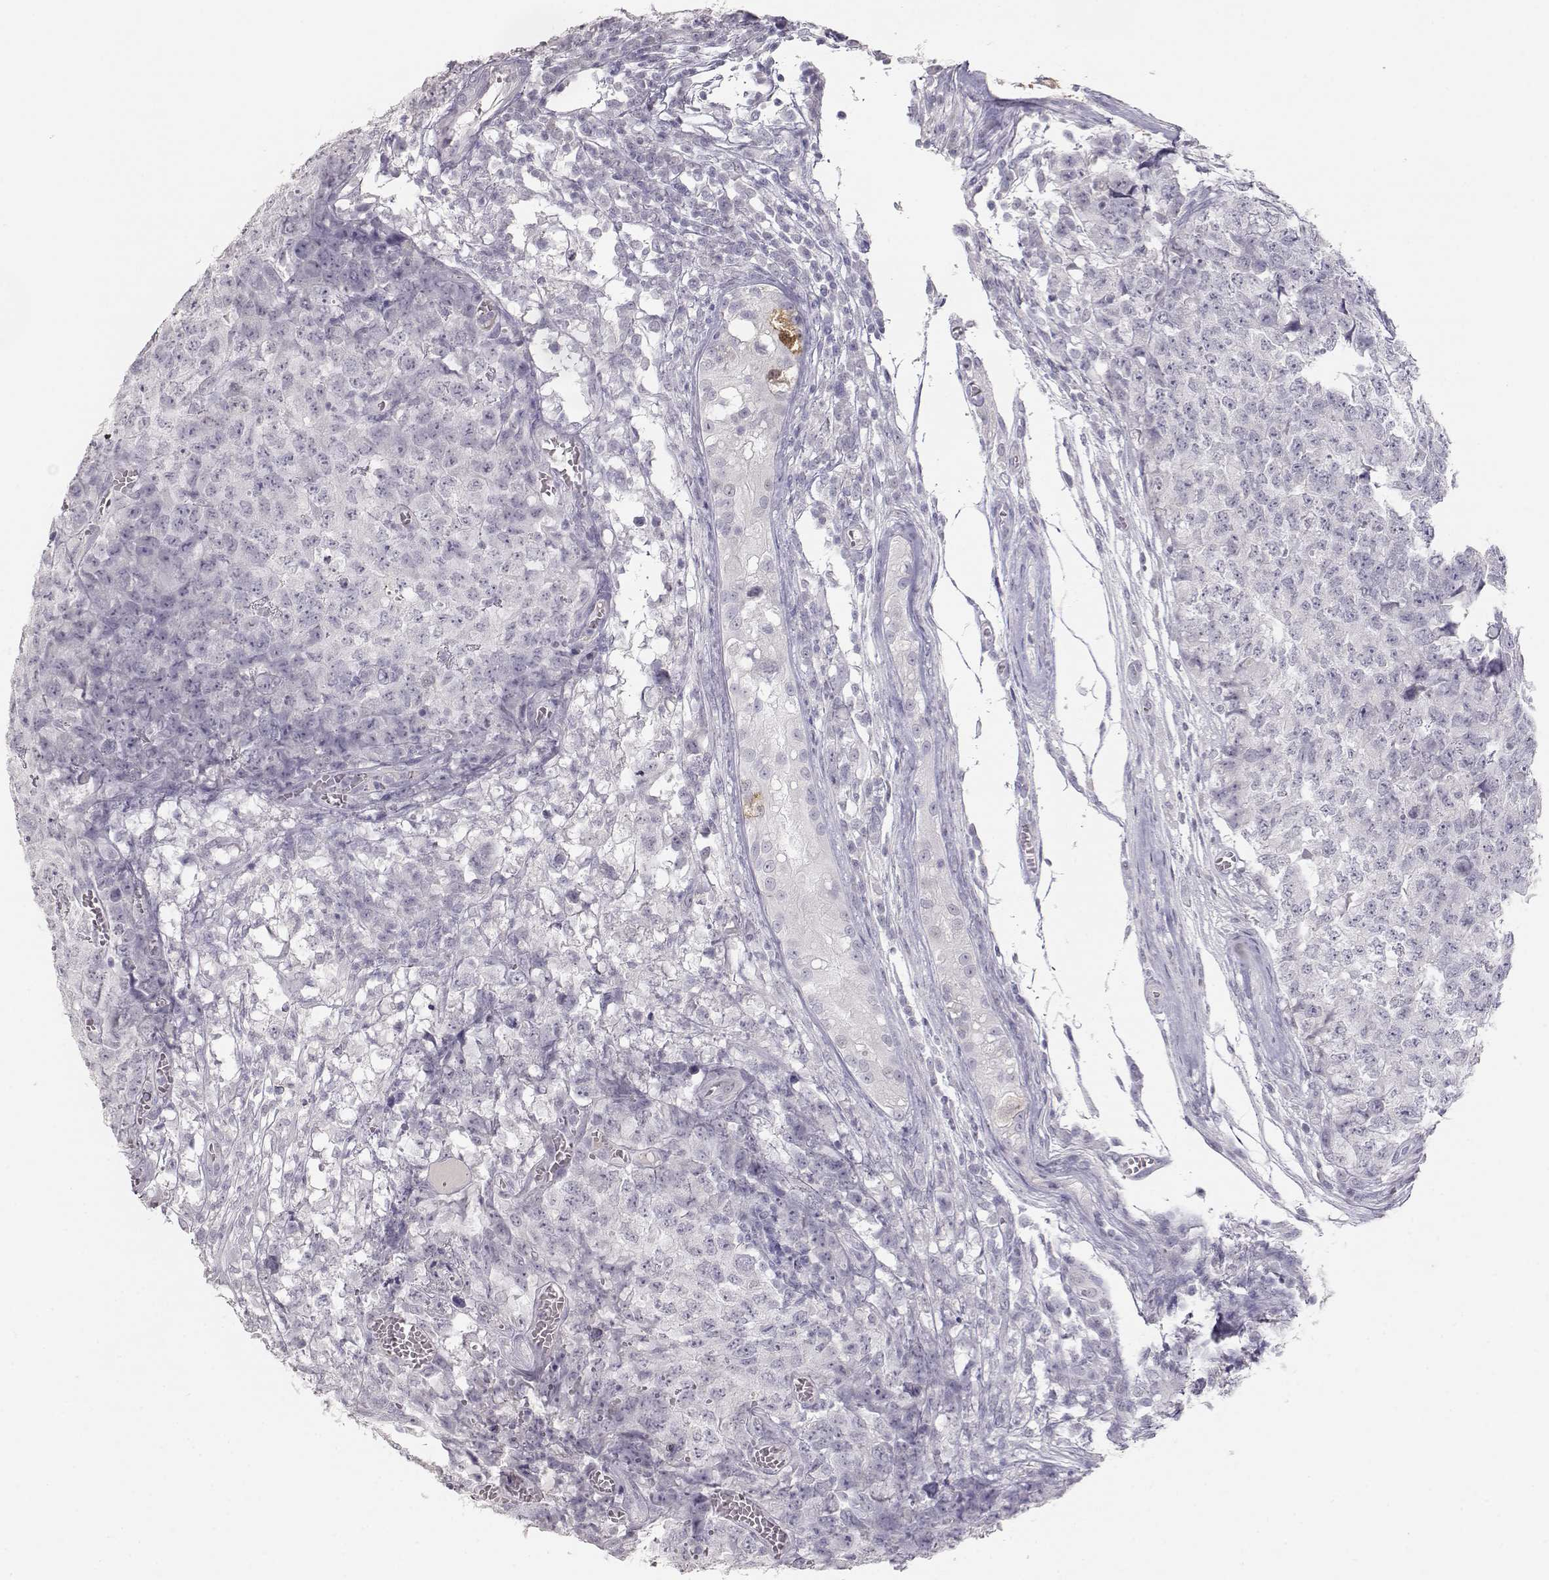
{"staining": {"intensity": "negative", "quantity": "none", "location": "none"}, "tissue": "testis cancer", "cell_type": "Tumor cells", "image_type": "cancer", "snomed": [{"axis": "morphology", "description": "Carcinoma, Embryonal, NOS"}, {"axis": "topography", "description": "Testis"}], "caption": "The immunohistochemistry (IHC) image has no significant positivity in tumor cells of testis embryonal carcinoma tissue.", "gene": "TKTL1", "patient": {"sex": "male", "age": 23}}